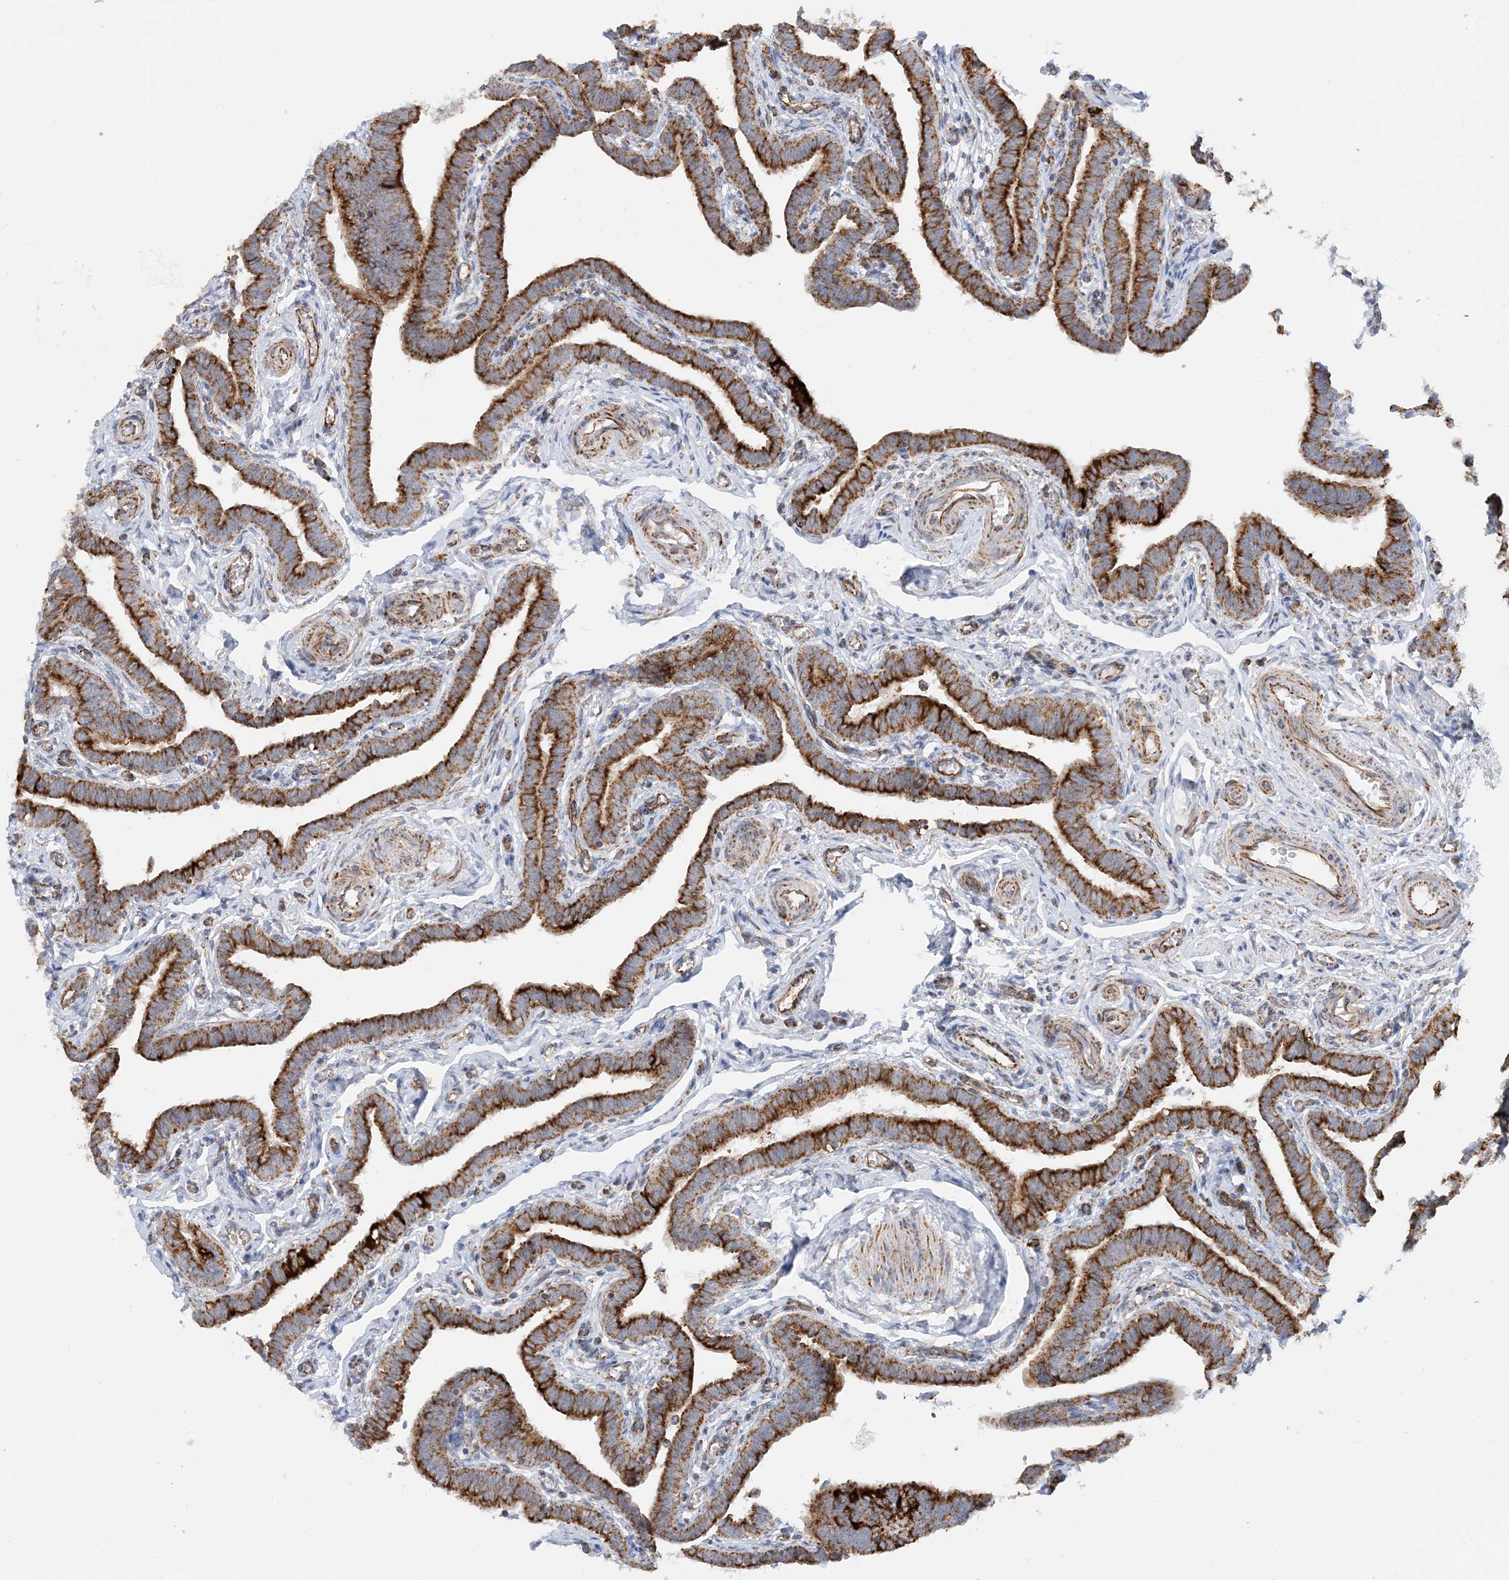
{"staining": {"intensity": "strong", "quantity": ">75%", "location": "cytoplasmic/membranous"}, "tissue": "fallopian tube", "cell_type": "Glandular cells", "image_type": "normal", "snomed": [{"axis": "morphology", "description": "Normal tissue, NOS"}, {"axis": "topography", "description": "Fallopian tube"}], "caption": "An image of human fallopian tube stained for a protein displays strong cytoplasmic/membranous brown staining in glandular cells. Immunohistochemistry (ihc) stains the protein of interest in brown and the nuclei are stained blue.", "gene": "COA3", "patient": {"sex": "female", "age": 36}}